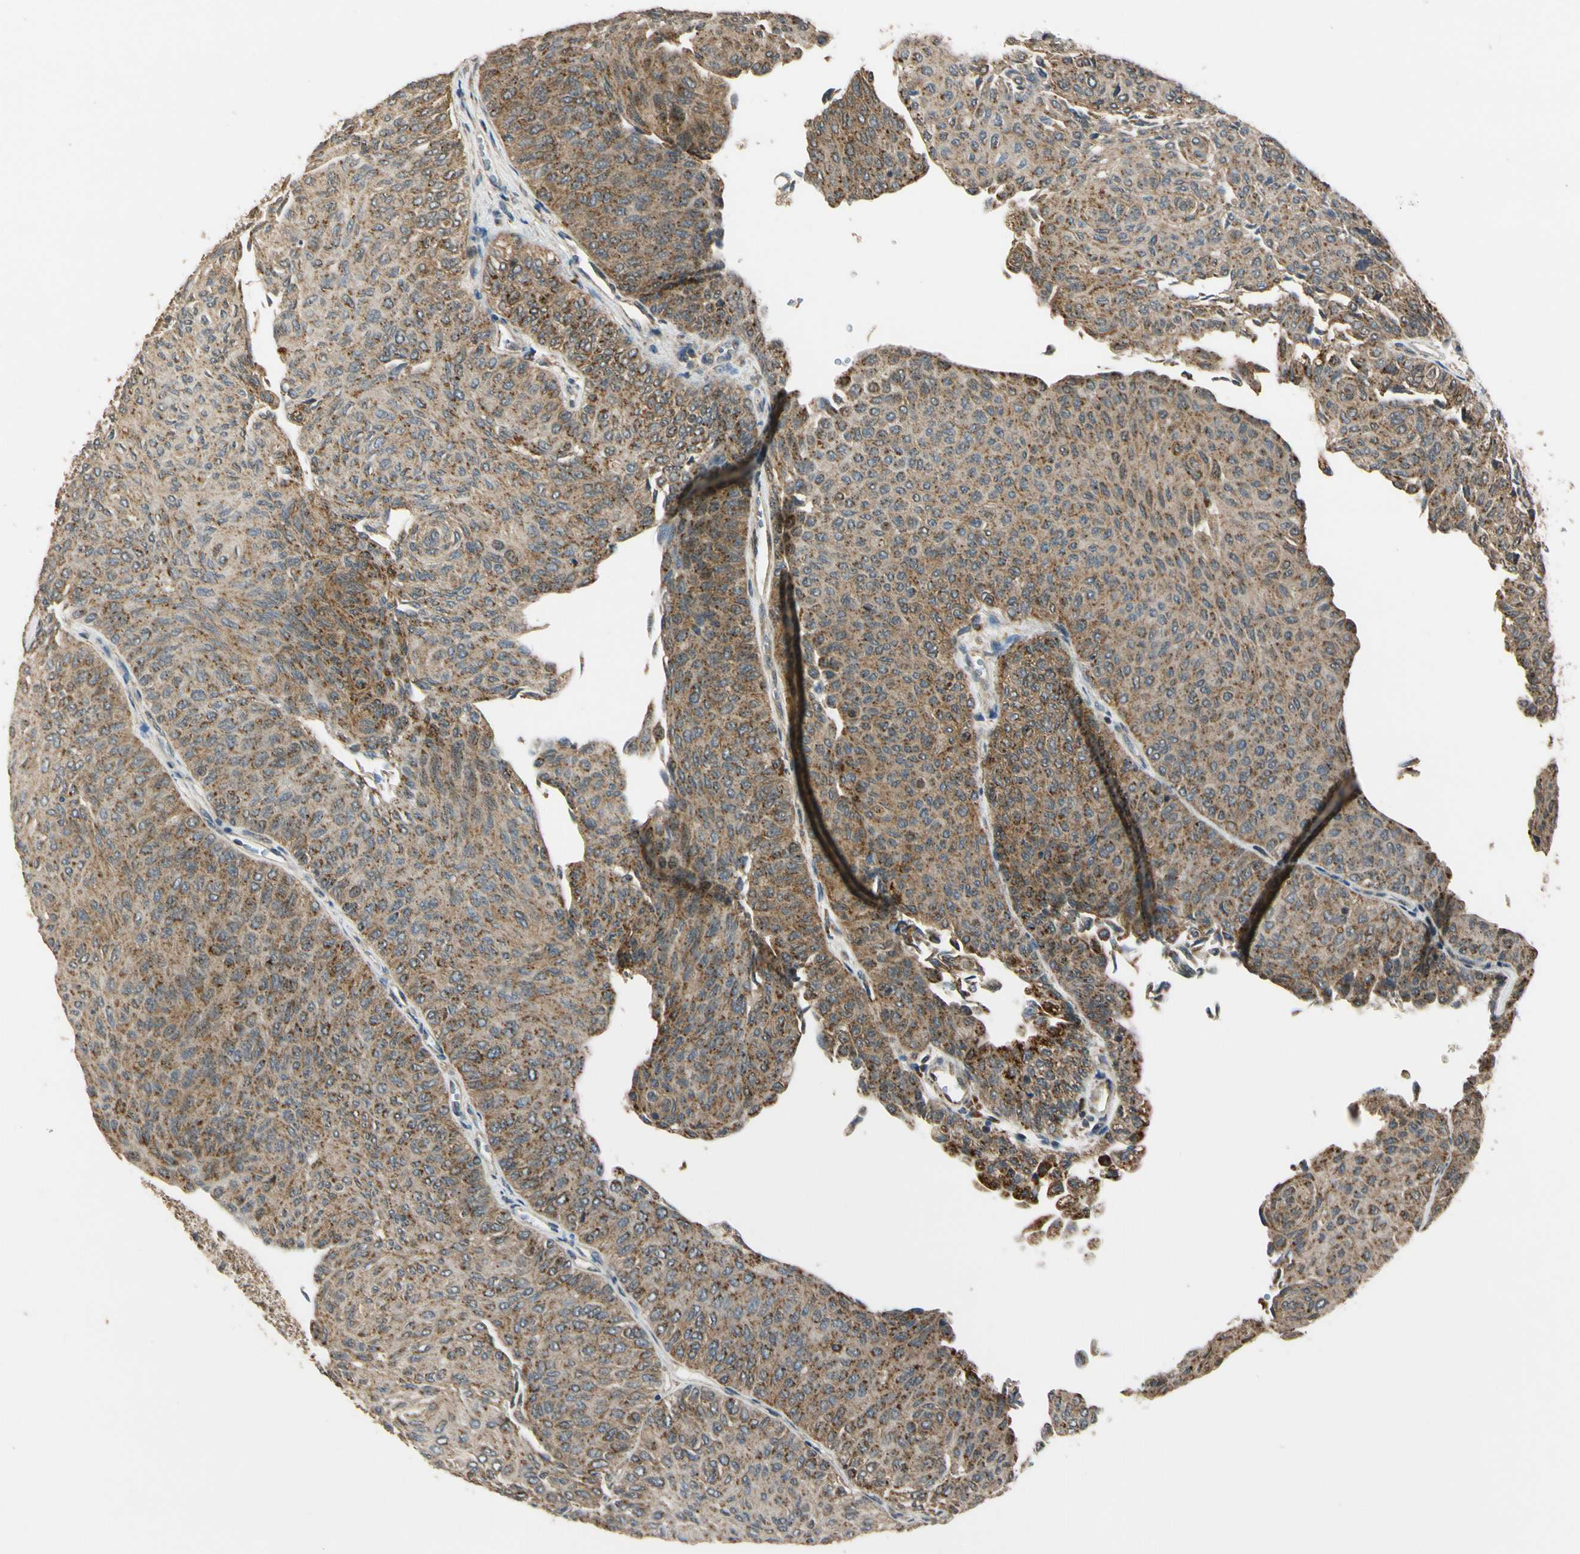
{"staining": {"intensity": "moderate", "quantity": ">75%", "location": "cytoplasmic/membranous"}, "tissue": "urothelial cancer", "cell_type": "Tumor cells", "image_type": "cancer", "snomed": [{"axis": "morphology", "description": "Urothelial carcinoma, Low grade"}, {"axis": "topography", "description": "Urinary bladder"}], "caption": "The micrograph displays immunohistochemical staining of urothelial cancer. There is moderate cytoplasmic/membranous expression is seen in about >75% of tumor cells.", "gene": "LAMTOR1", "patient": {"sex": "male", "age": 78}}